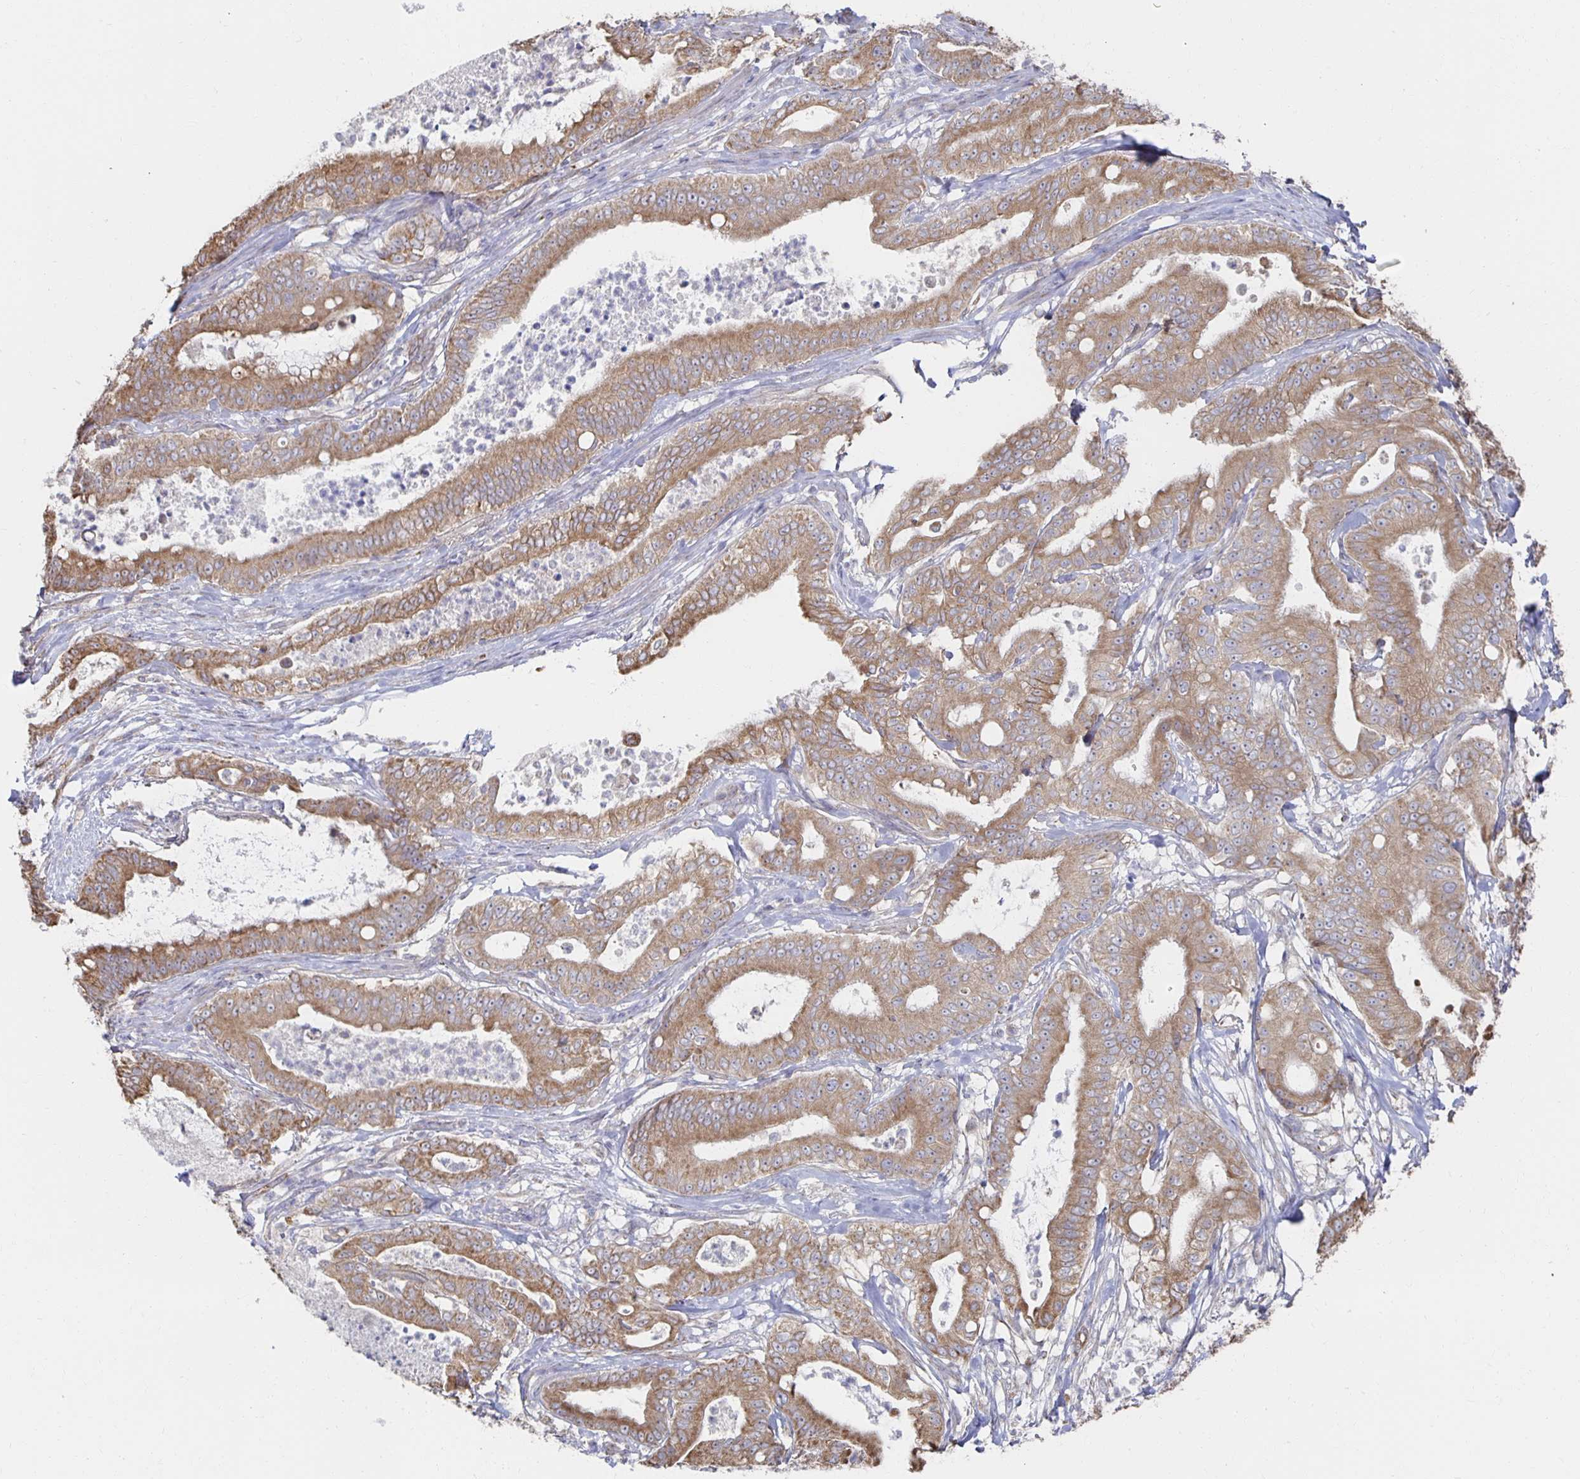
{"staining": {"intensity": "moderate", "quantity": "25%-75%", "location": "cytoplasmic/membranous"}, "tissue": "pancreatic cancer", "cell_type": "Tumor cells", "image_type": "cancer", "snomed": [{"axis": "morphology", "description": "Adenocarcinoma, NOS"}, {"axis": "topography", "description": "Pancreas"}], "caption": "The histopathology image displays staining of pancreatic adenocarcinoma, revealing moderate cytoplasmic/membranous protein positivity (brown color) within tumor cells.", "gene": "NKX2-8", "patient": {"sex": "male", "age": 71}}